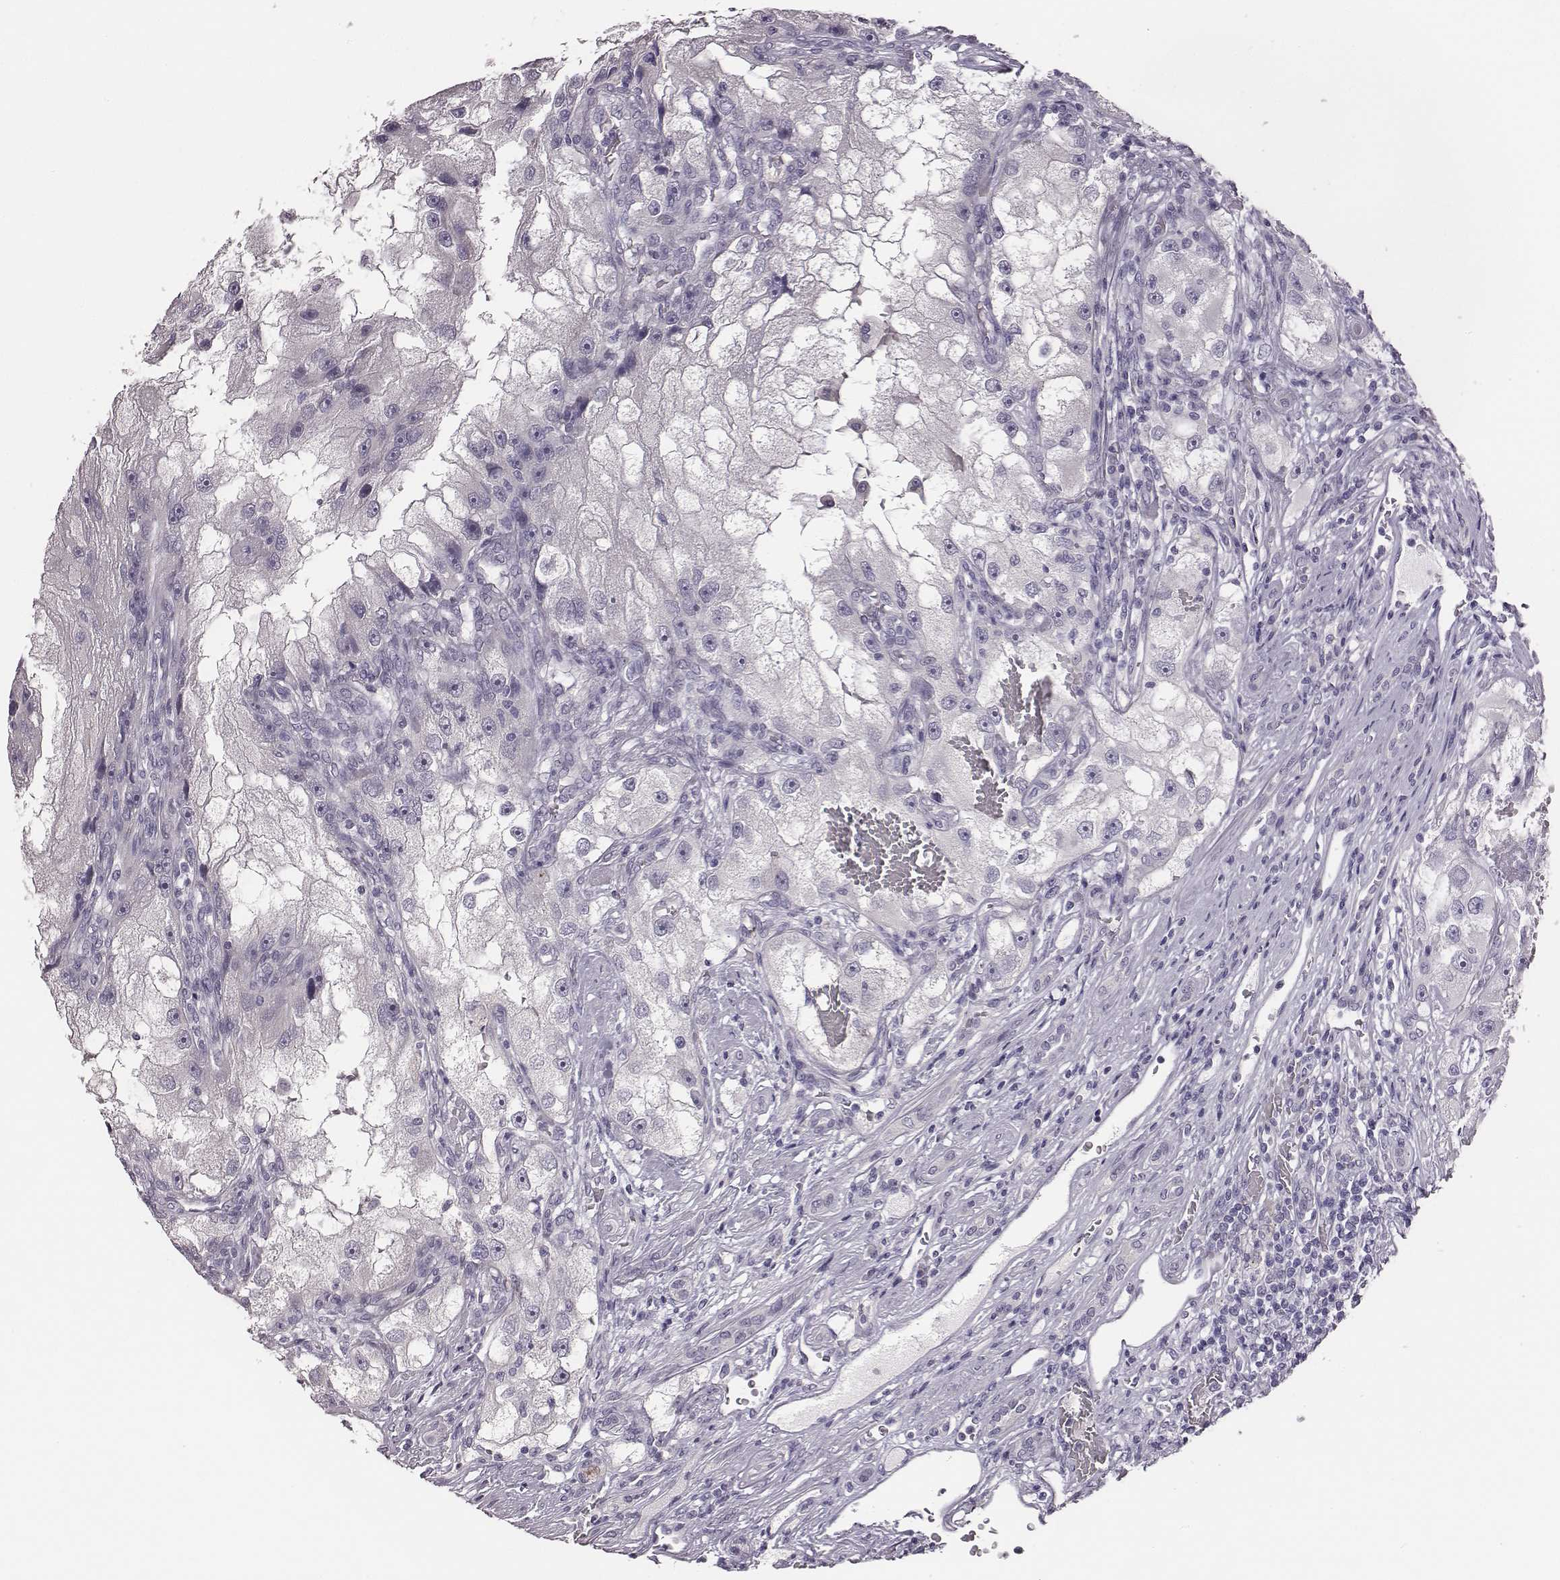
{"staining": {"intensity": "negative", "quantity": "none", "location": "none"}, "tissue": "renal cancer", "cell_type": "Tumor cells", "image_type": "cancer", "snomed": [{"axis": "morphology", "description": "Adenocarcinoma, NOS"}, {"axis": "topography", "description": "Kidney"}], "caption": "Adenocarcinoma (renal) was stained to show a protein in brown. There is no significant staining in tumor cells.", "gene": "GUCA1A", "patient": {"sex": "male", "age": 63}}